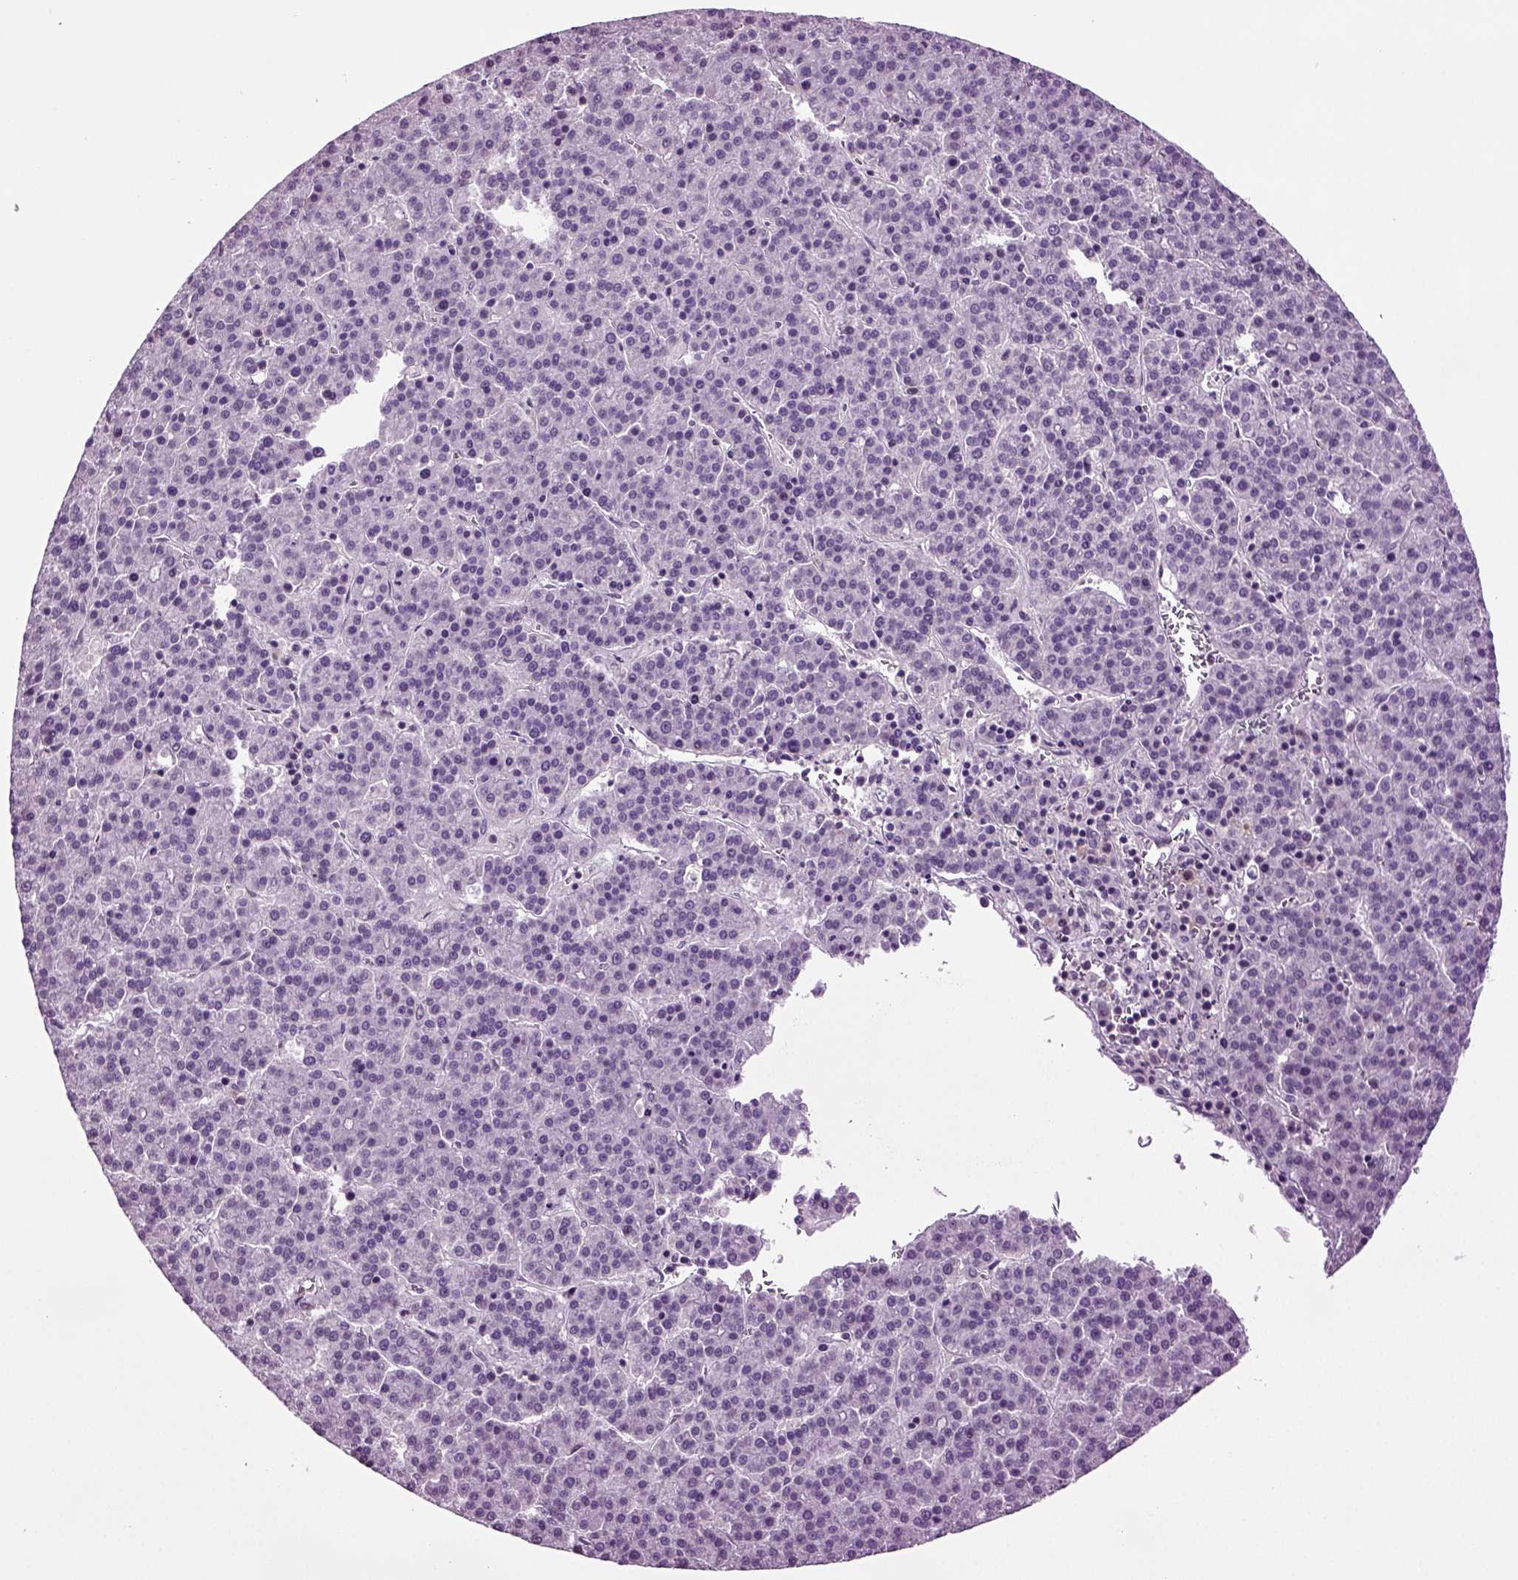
{"staining": {"intensity": "negative", "quantity": "none", "location": "none"}, "tissue": "liver cancer", "cell_type": "Tumor cells", "image_type": "cancer", "snomed": [{"axis": "morphology", "description": "Carcinoma, Hepatocellular, NOS"}, {"axis": "topography", "description": "Liver"}], "caption": "Hepatocellular carcinoma (liver) was stained to show a protein in brown. There is no significant positivity in tumor cells. (Immunohistochemistry, brightfield microscopy, high magnification).", "gene": "PLCH2", "patient": {"sex": "female", "age": 58}}